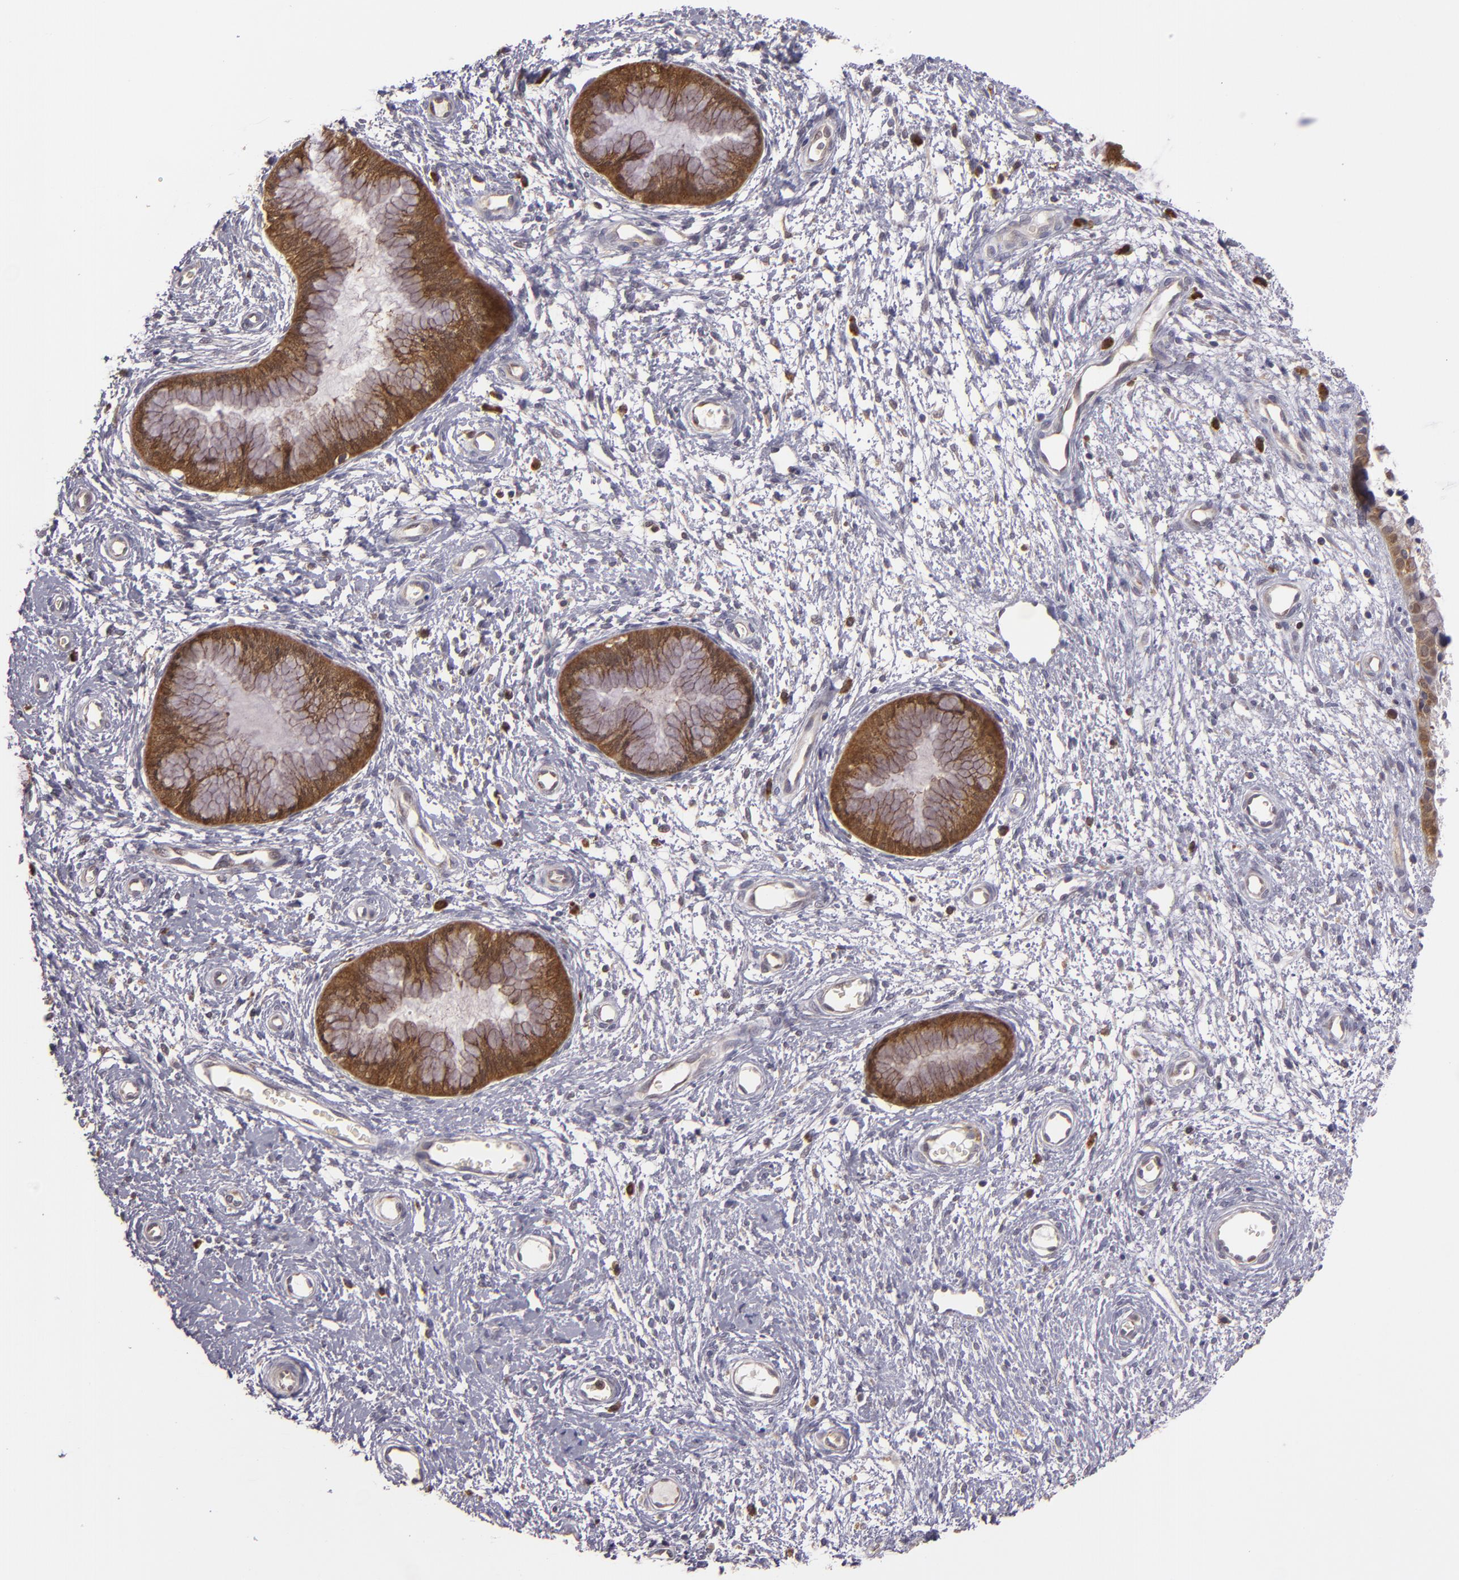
{"staining": {"intensity": "strong", "quantity": ">75%", "location": "cytoplasmic/membranous"}, "tissue": "cervix", "cell_type": "Glandular cells", "image_type": "normal", "snomed": [{"axis": "morphology", "description": "Normal tissue, NOS"}, {"axis": "topography", "description": "Cervix"}], "caption": "The micrograph exhibits immunohistochemical staining of normal cervix. There is strong cytoplasmic/membranous expression is identified in about >75% of glandular cells.", "gene": "FHIT", "patient": {"sex": "female", "age": 55}}